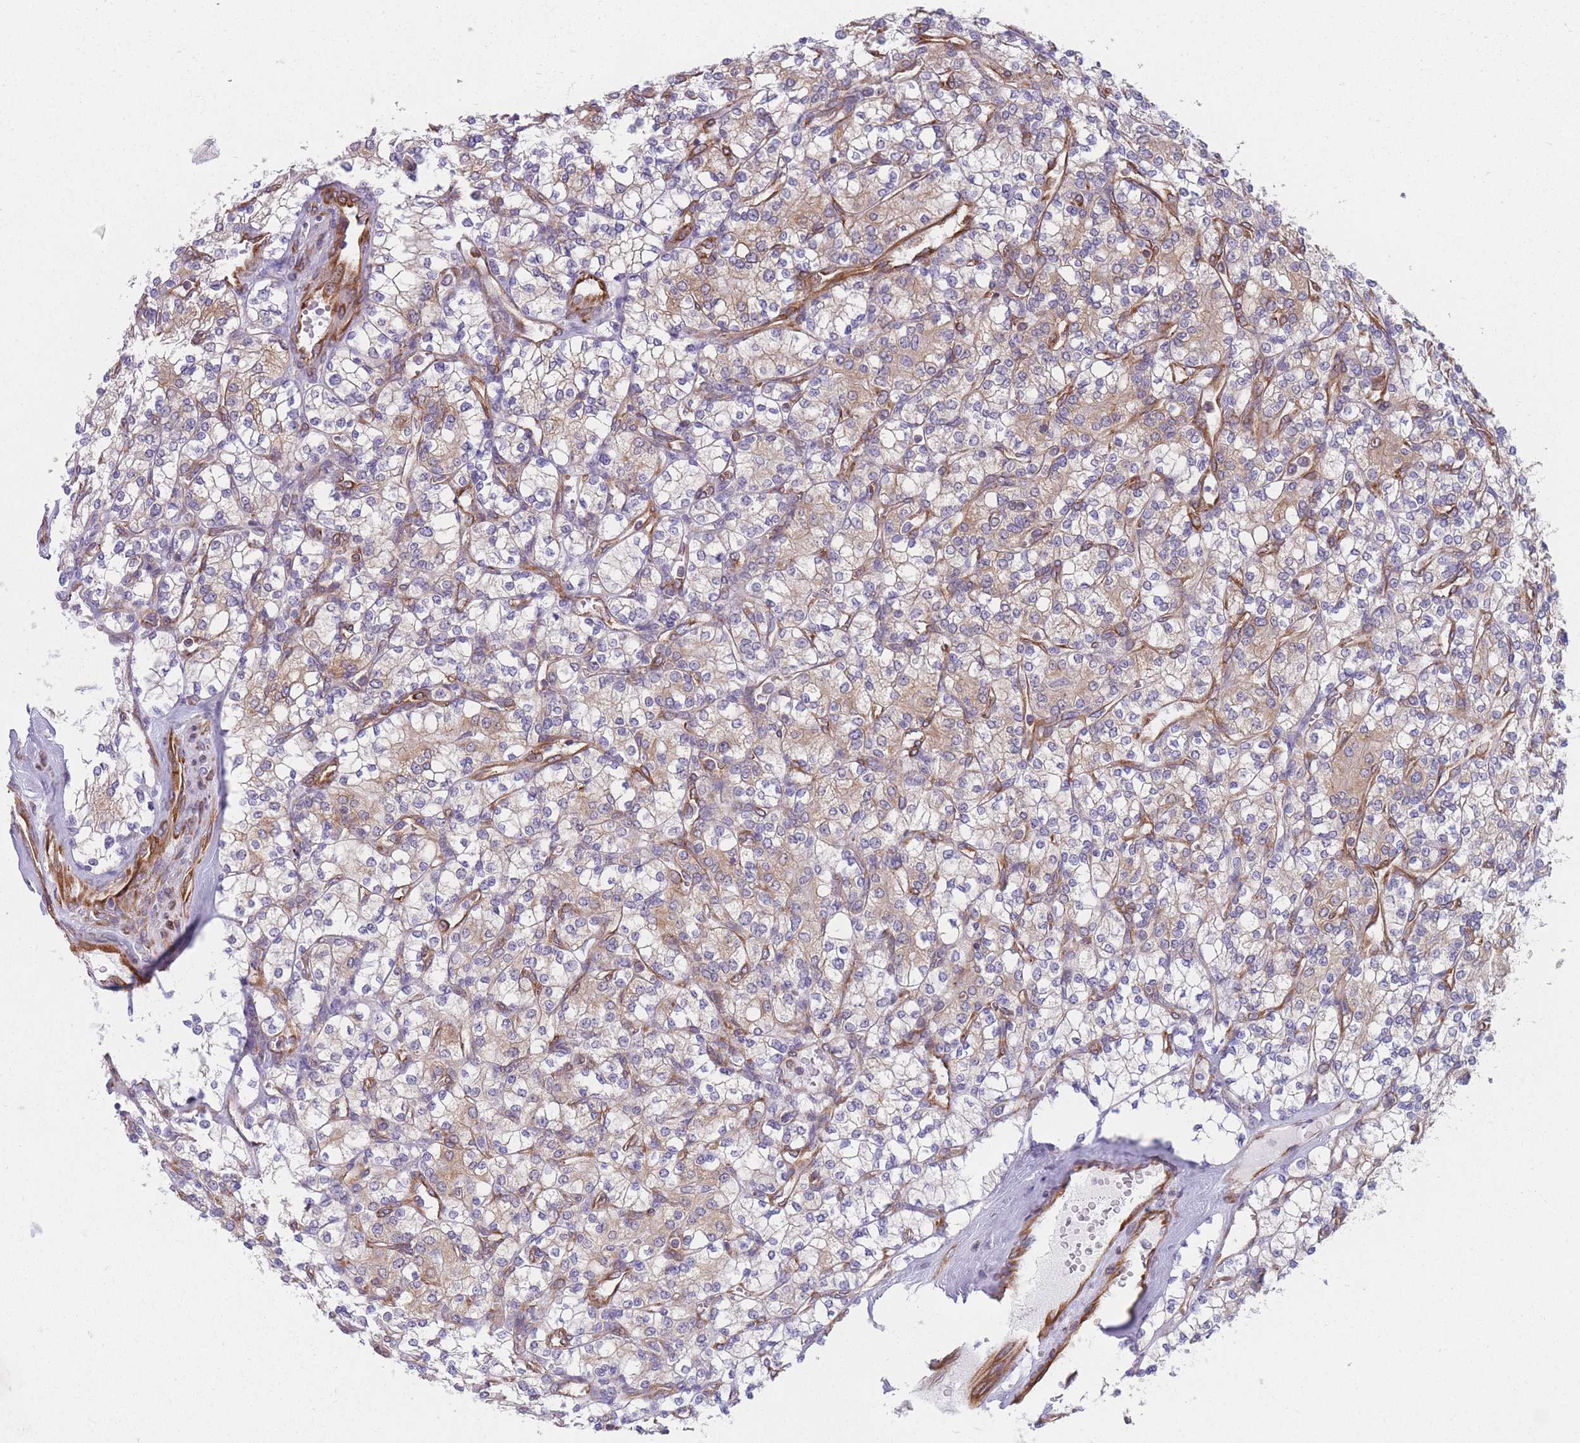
{"staining": {"intensity": "moderate", "quantity": ">75%", "location": "cytoplasmic/membranous"}, "tissue": "renal cancer", "cell_type": "Tumor cells", "image_type": "cancer", "snomed": [{"axis": "morphology", "description": "Adenocarcinoma, NOS"}, {"axis": "topography", "description": "Kidney"}], "caption": "Immunohistochemical staining of human adenocarcinoma (renal) shows medium levels of moderate cytoplasmic/membranous protein staining in approximately >75% of tumor cells.", "gene": "AK9", "patient": {"sex": "male", "age": 77}}